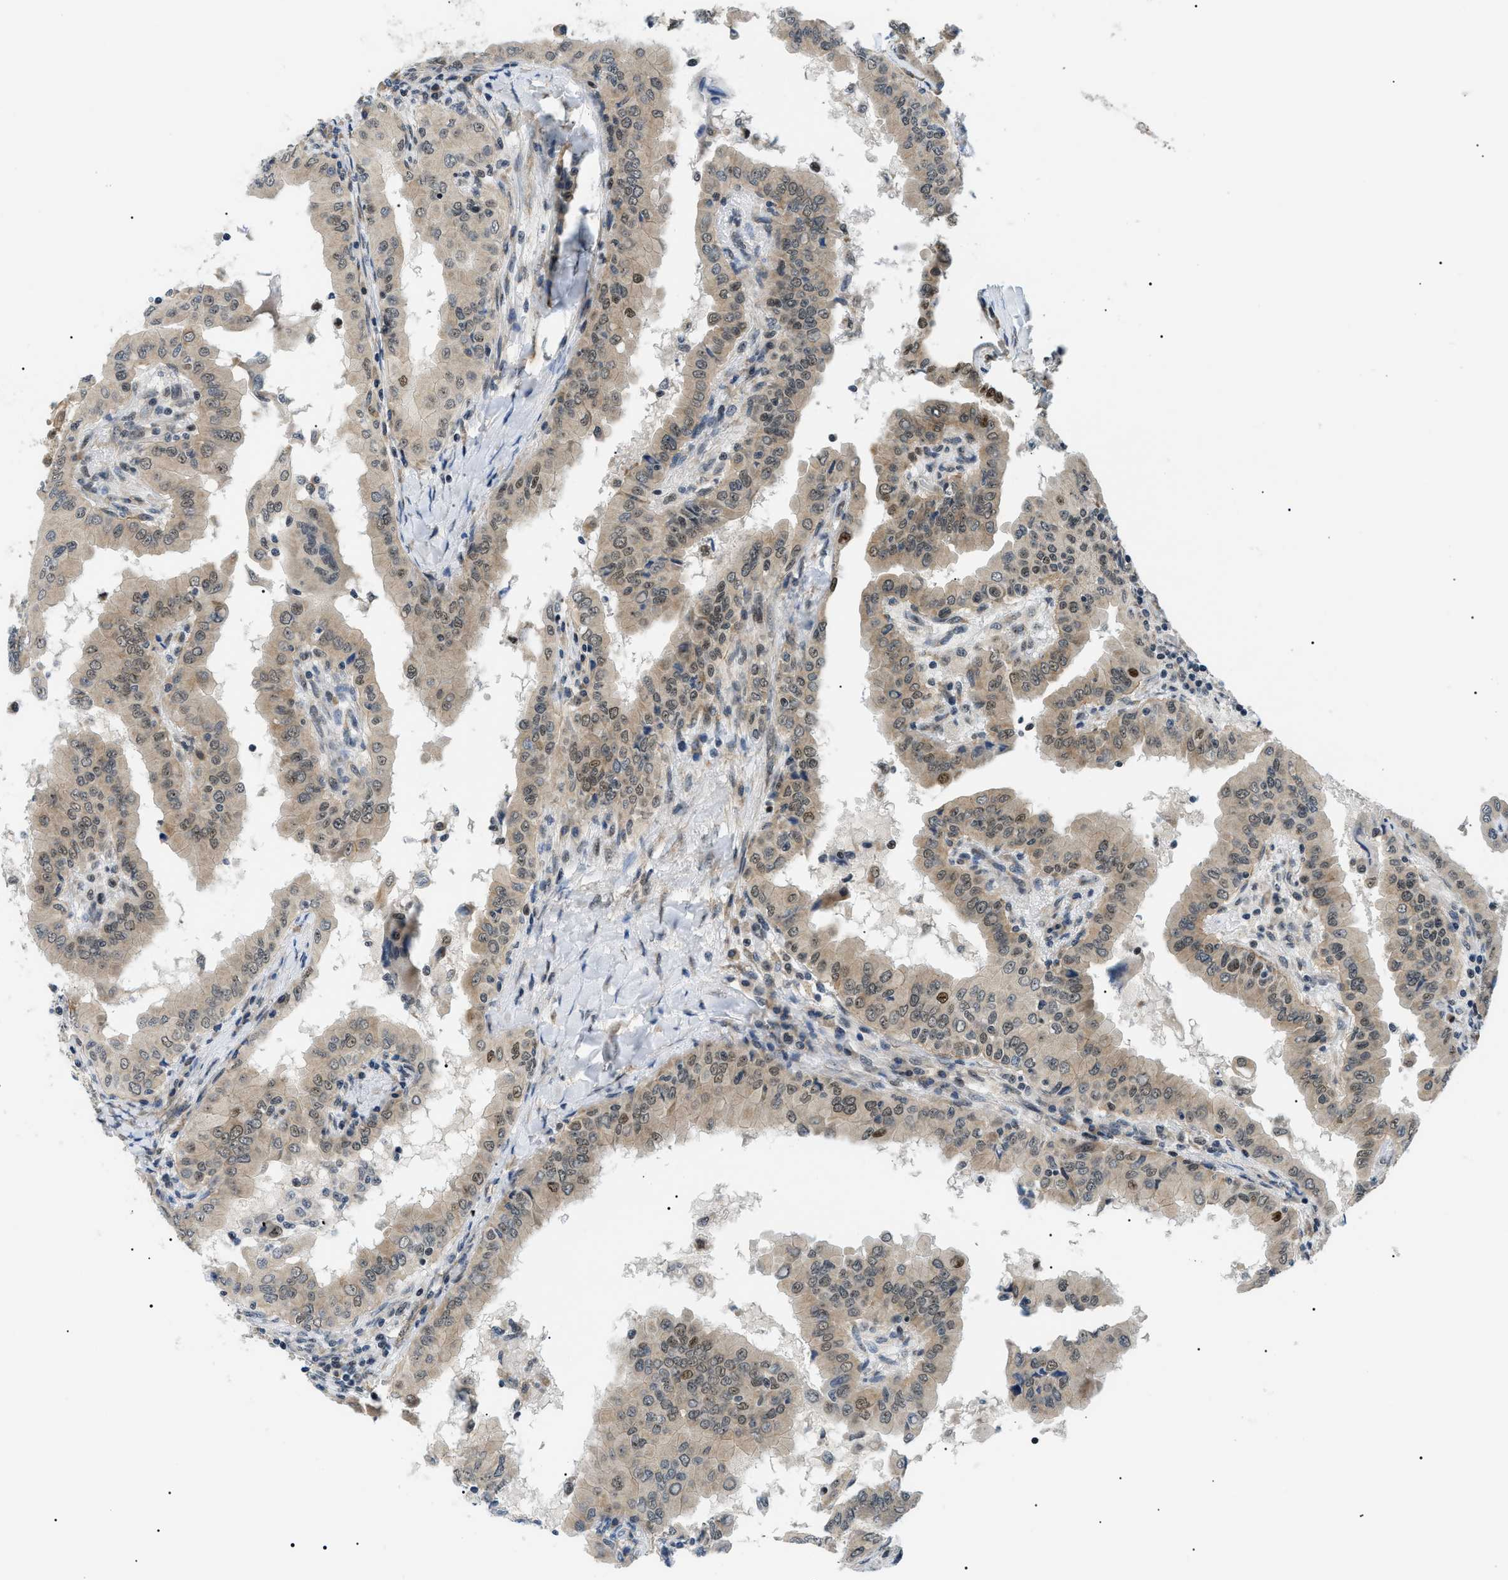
{"staining": {"intensity": "weak", "quantity": ">75%", "location": "cytoplasmic/membranous,nuclear"}, "tissue": "thyroid cancer", "cell_type": "Tumor cells", "image_type": "cancer", "snomed": [{"axis": "morphology", "description": "Papillary adenocarcinoma, NOS"}, {"axis": "topography", "description": "Thyroid gland"}], "caption": "A high-resolution image shows immunohistochemistry (IHC) staining of papillary adenocarcinoma (thyroid), which shows weak cytoplasmic/membranous and nuclear staining in about >75% of tumor cells. The staining is performed using DAB (3,3'-diaminobenzidine) brown chromogen to label protein expression. The nuclei are counter-stained blue using hematoxylin.", "gene": "CWC25", "patient": {"sex": "male", "age": 33}}